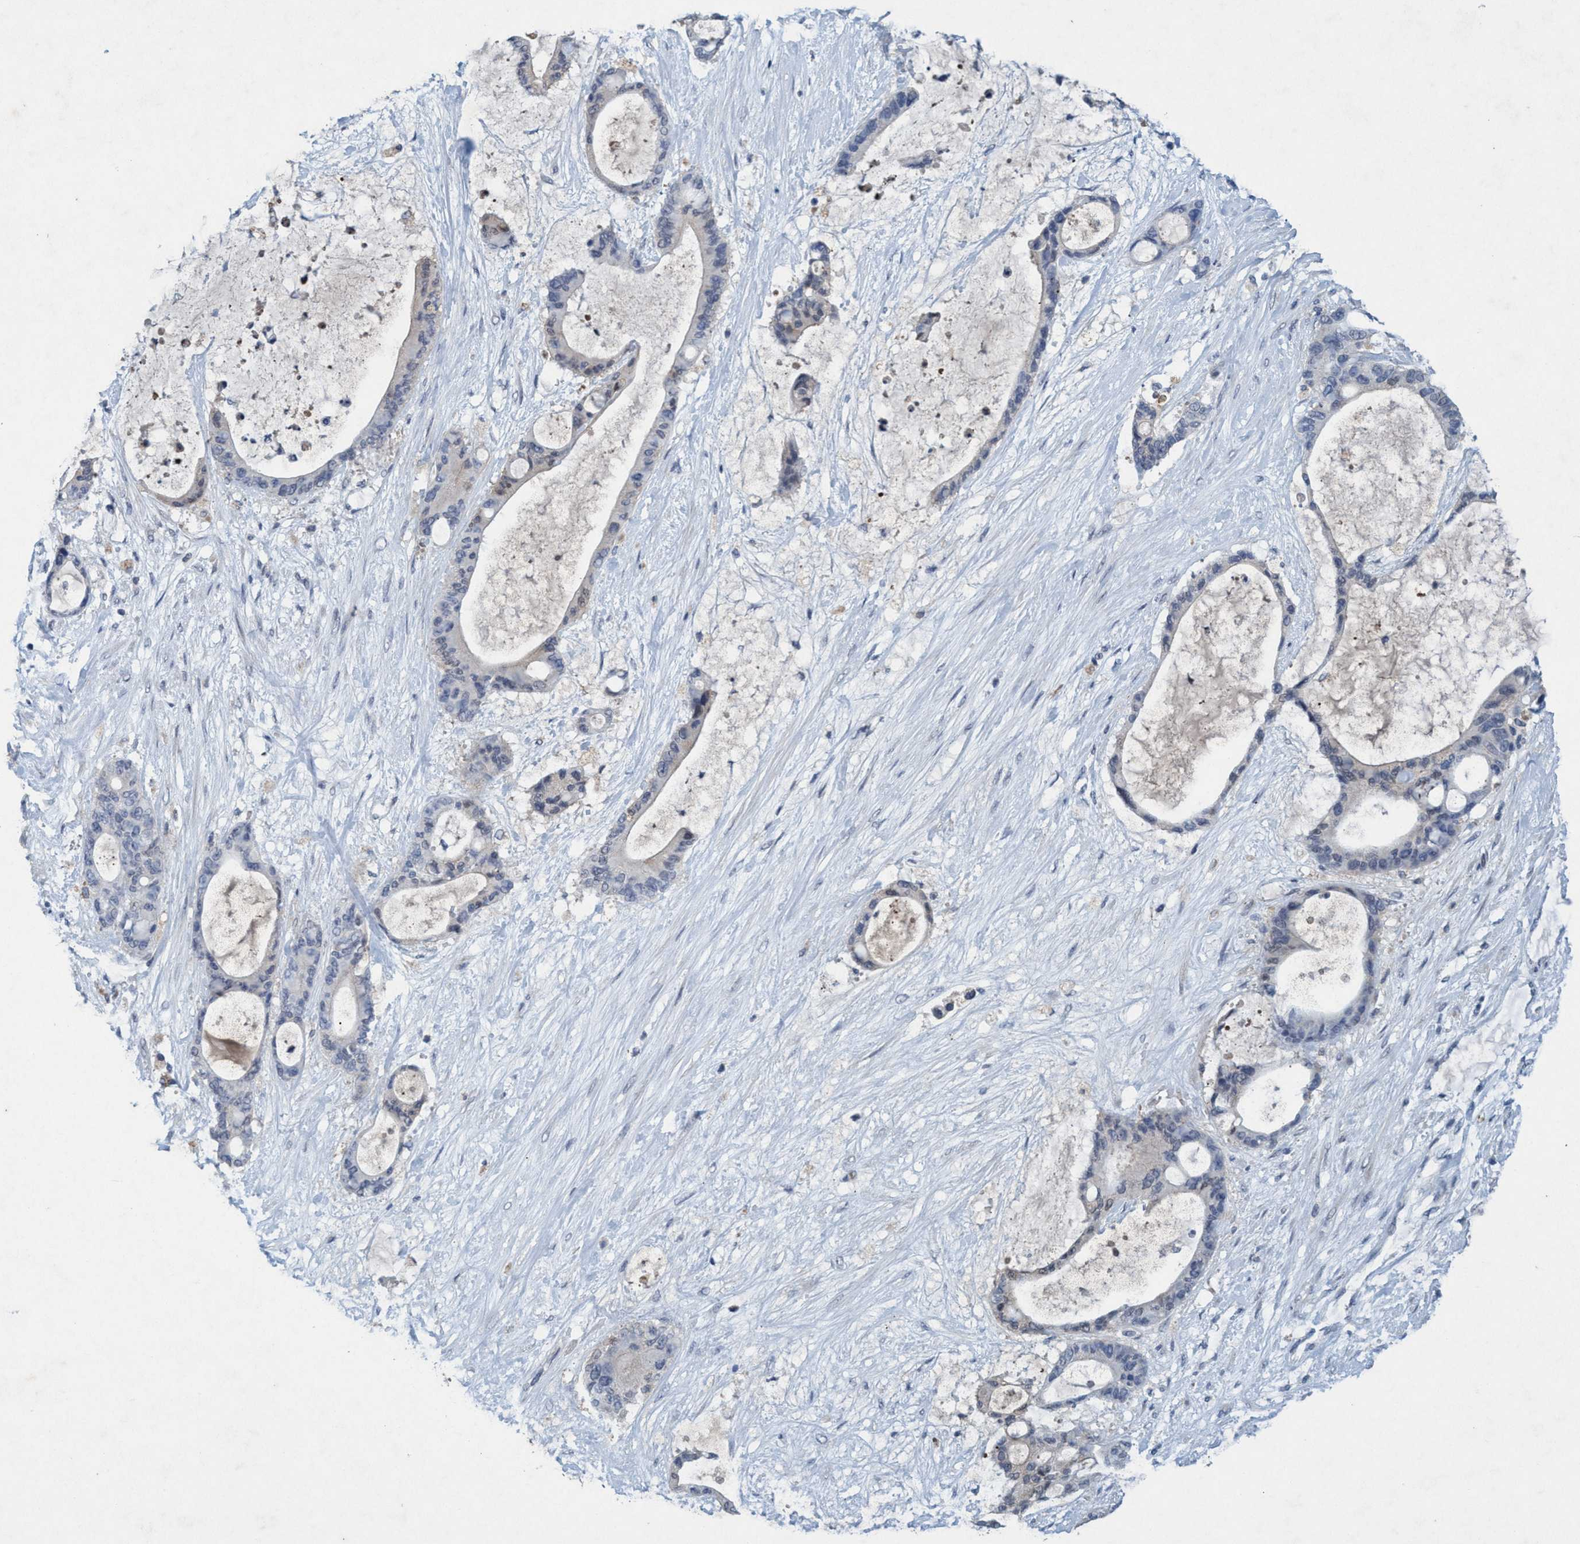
{"staining": {"intensity": "negative", "quantity": "none", "location": "none"}, "tissue": "liver cancer", "cell_type": "Tumor cells", "image_type": "cancer", "snomed": [{"axis": "morphology", "description": "Cholangiocarcinoma"}, {"axis": "topography", "description": "Liver"}], "caption": "Immunohistochemistry micrograph of liver cholangiocarcinoma stained for a protein (brown), which reveals no staining in tumor cells.", "gene": "RNF208", "patient": {"sex": "female", "age": 73}}